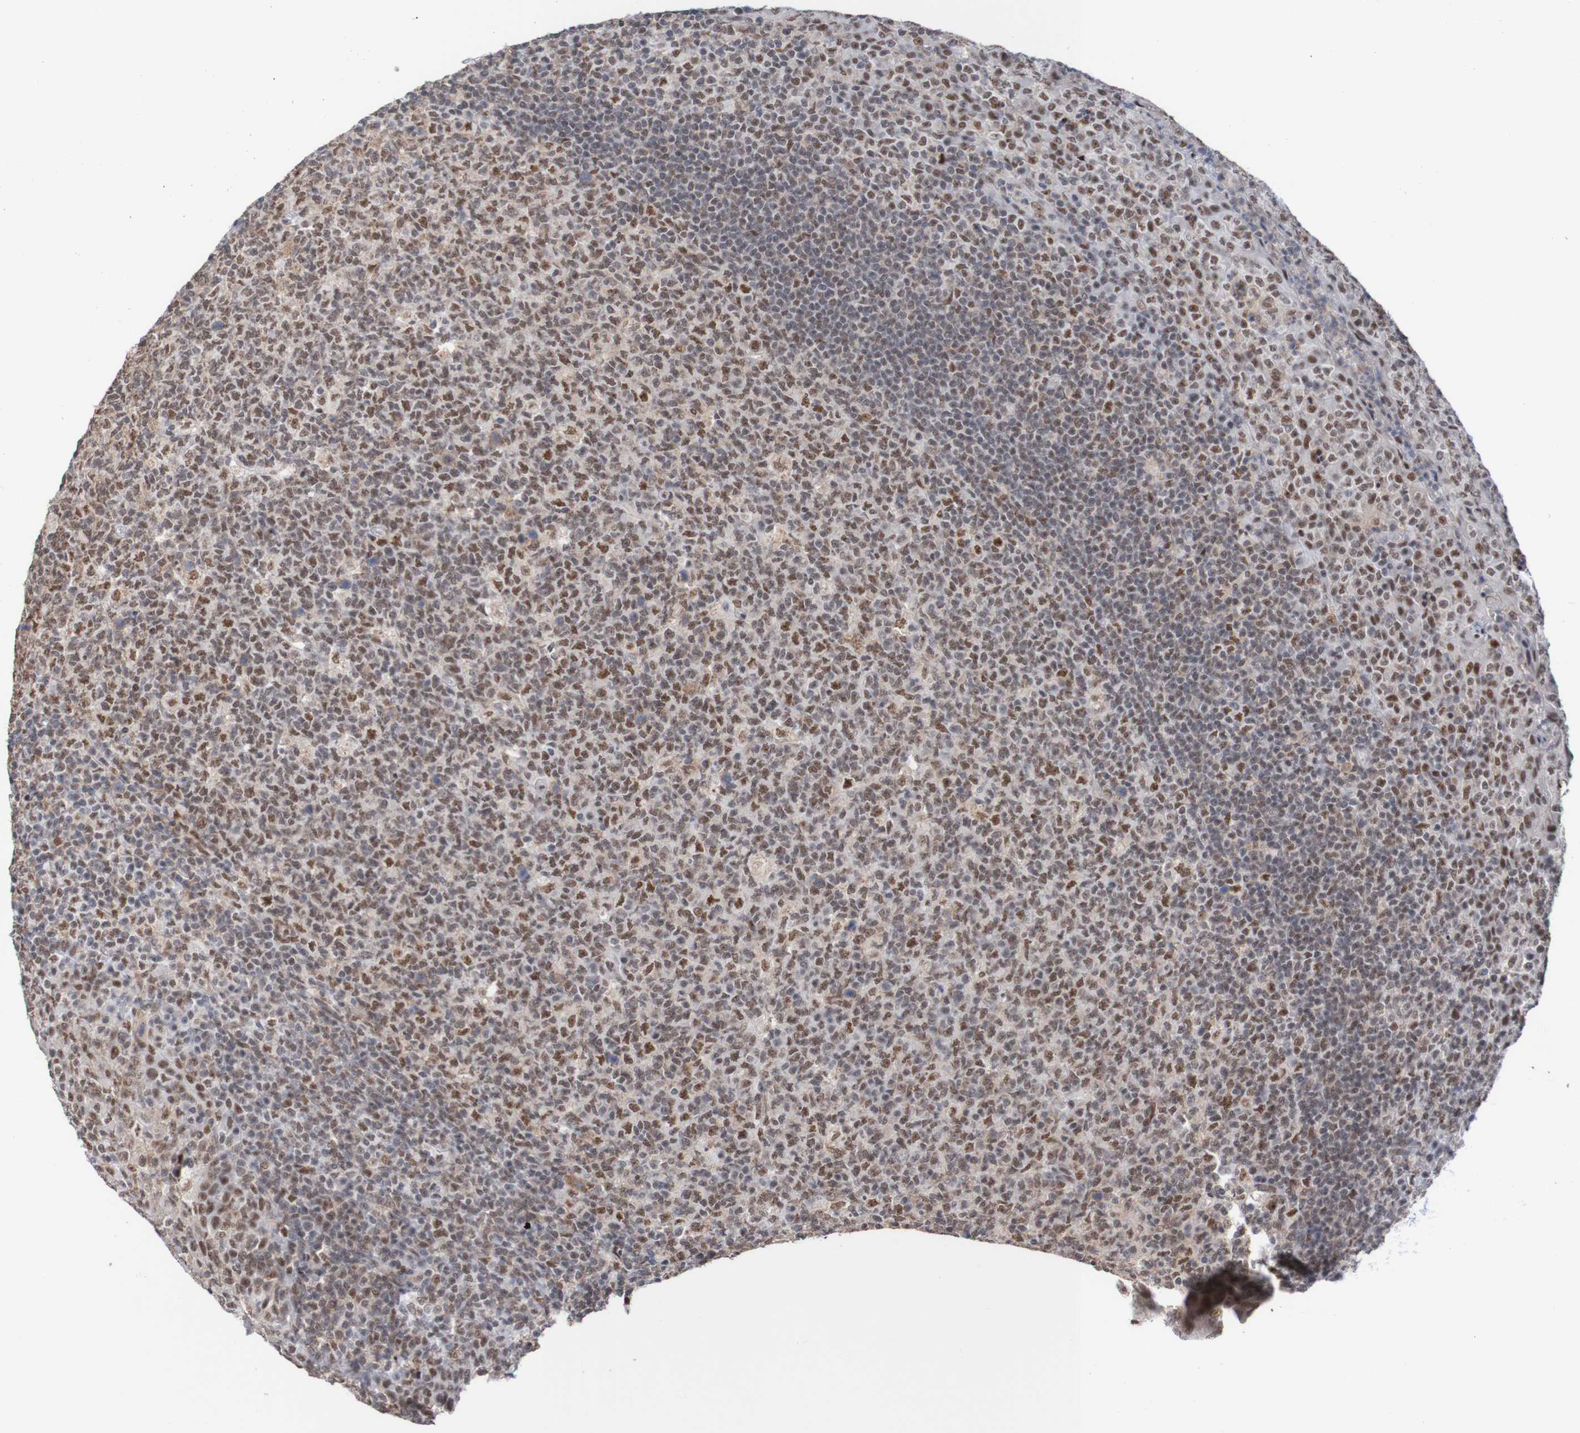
{"staining": {"intensity": "strong", "quantity": "<25%", "location": "nuclear"}, "tissue": "tonsil", "cell_type": "Germinal center cells", "image_type": "normal", "snomed": [{"axis": "morphology", "description": "Normal tissue, NOS"}, {"axis": "topography", "description": "Tonsil"}], "caption": "Germinal center cells exhibit strong nuclear staining in about <25% of cells in normal tonsil. (Stains: DAB (3,3'-diaminobenzidine) in brown, nuclei in blue, Microscopy: brightfield microscopy at high magnification).", "gene": "CDC5L", "patient": {"sex": "male", "age": 17}}